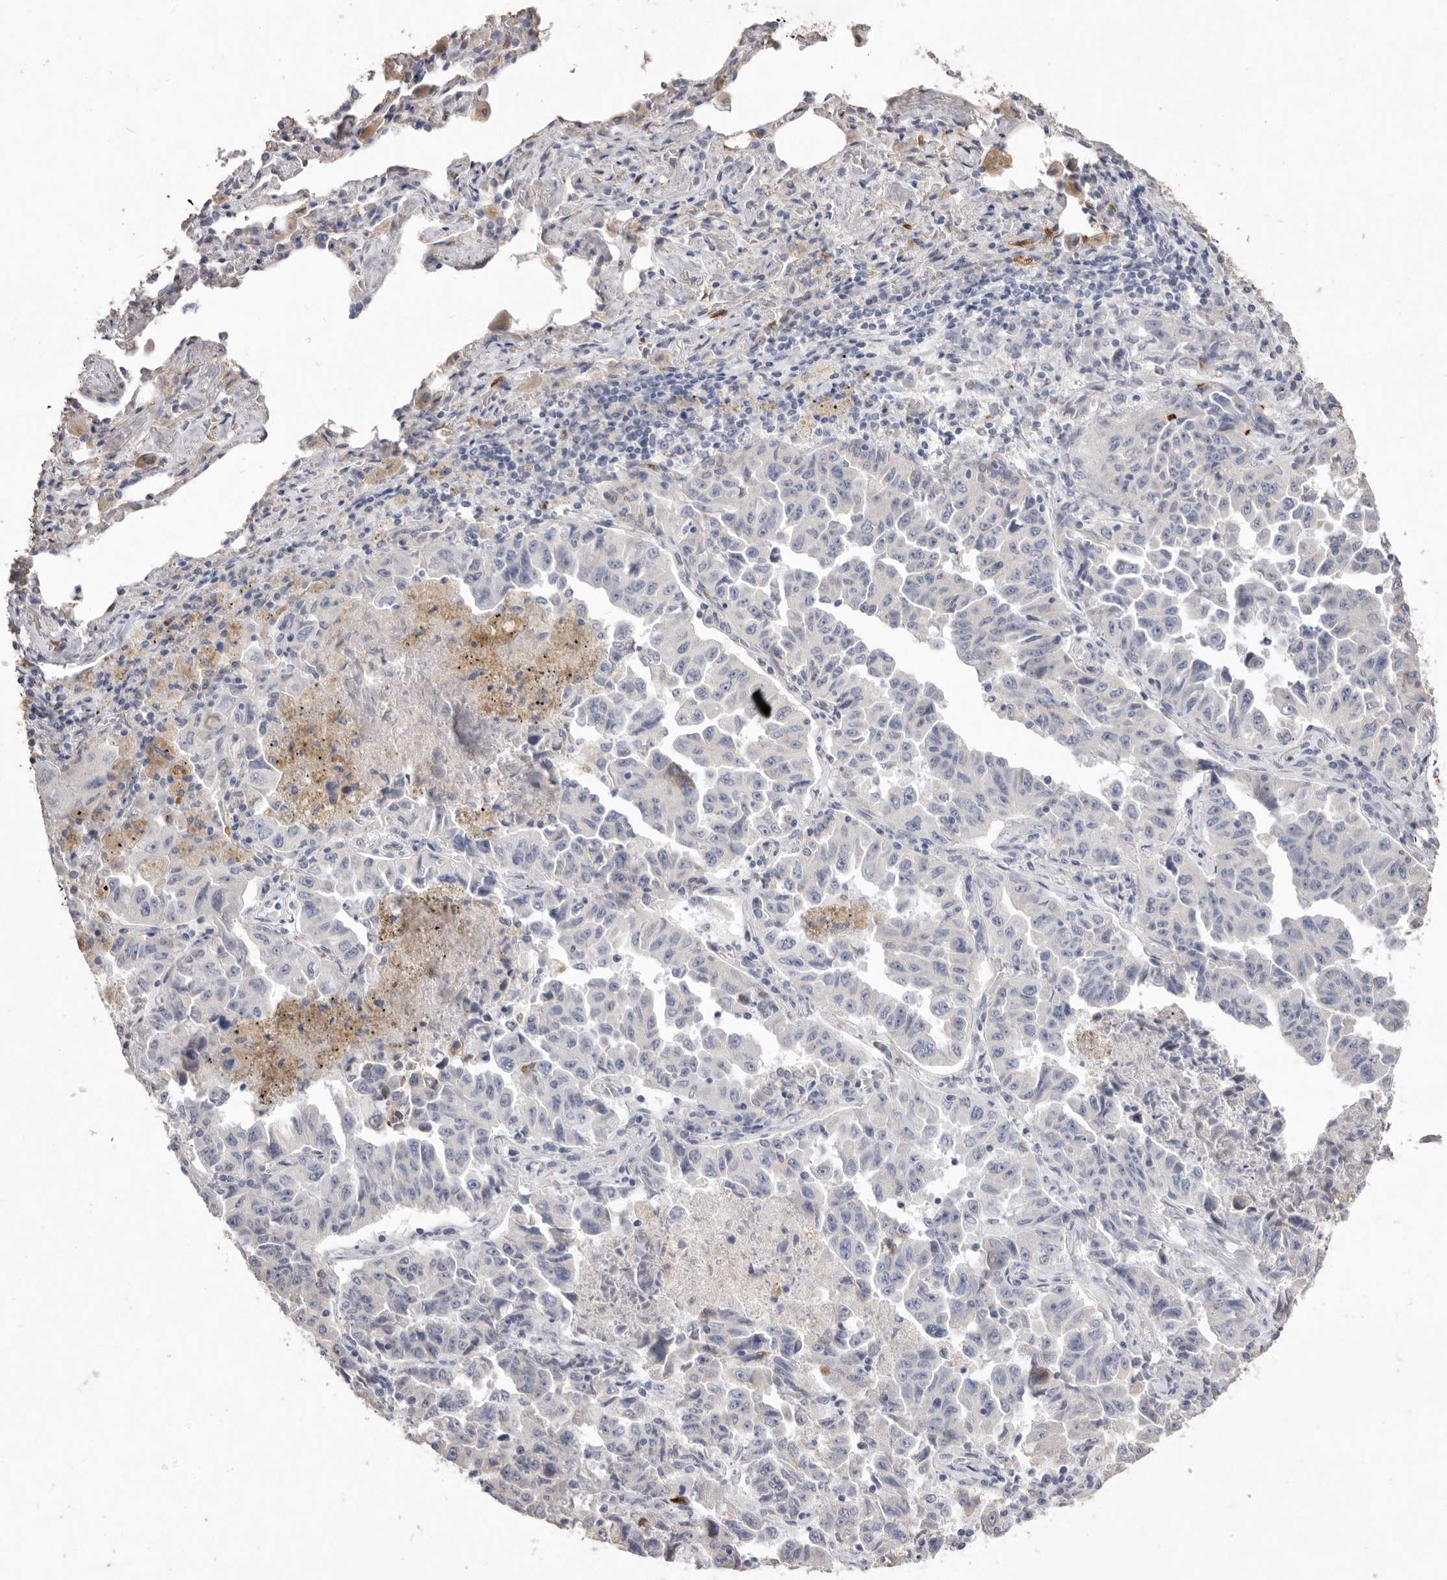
{"staining": {"intensity": "negative", "quantity": "none", "location": "none"}, "tissue": "lung cancer", "cell_type": "Tumor cells", "image_type": "cancer", "snomed": [{"axis": "morphology", "description": "Adenocarcinoma, NOS"}, {"axis": "topography", "description": "Lung"}], "caption": "Tumor cells show no significant protein positivity in lung adenocarcinoma. The staining is performed using DAB (3,3'-diaminobenzidine) brown chromogen with nuclei counter-stained in using hematoxylin.", "gene": "ZYG11B", "patient": {"sex": "female", "age": 51}}